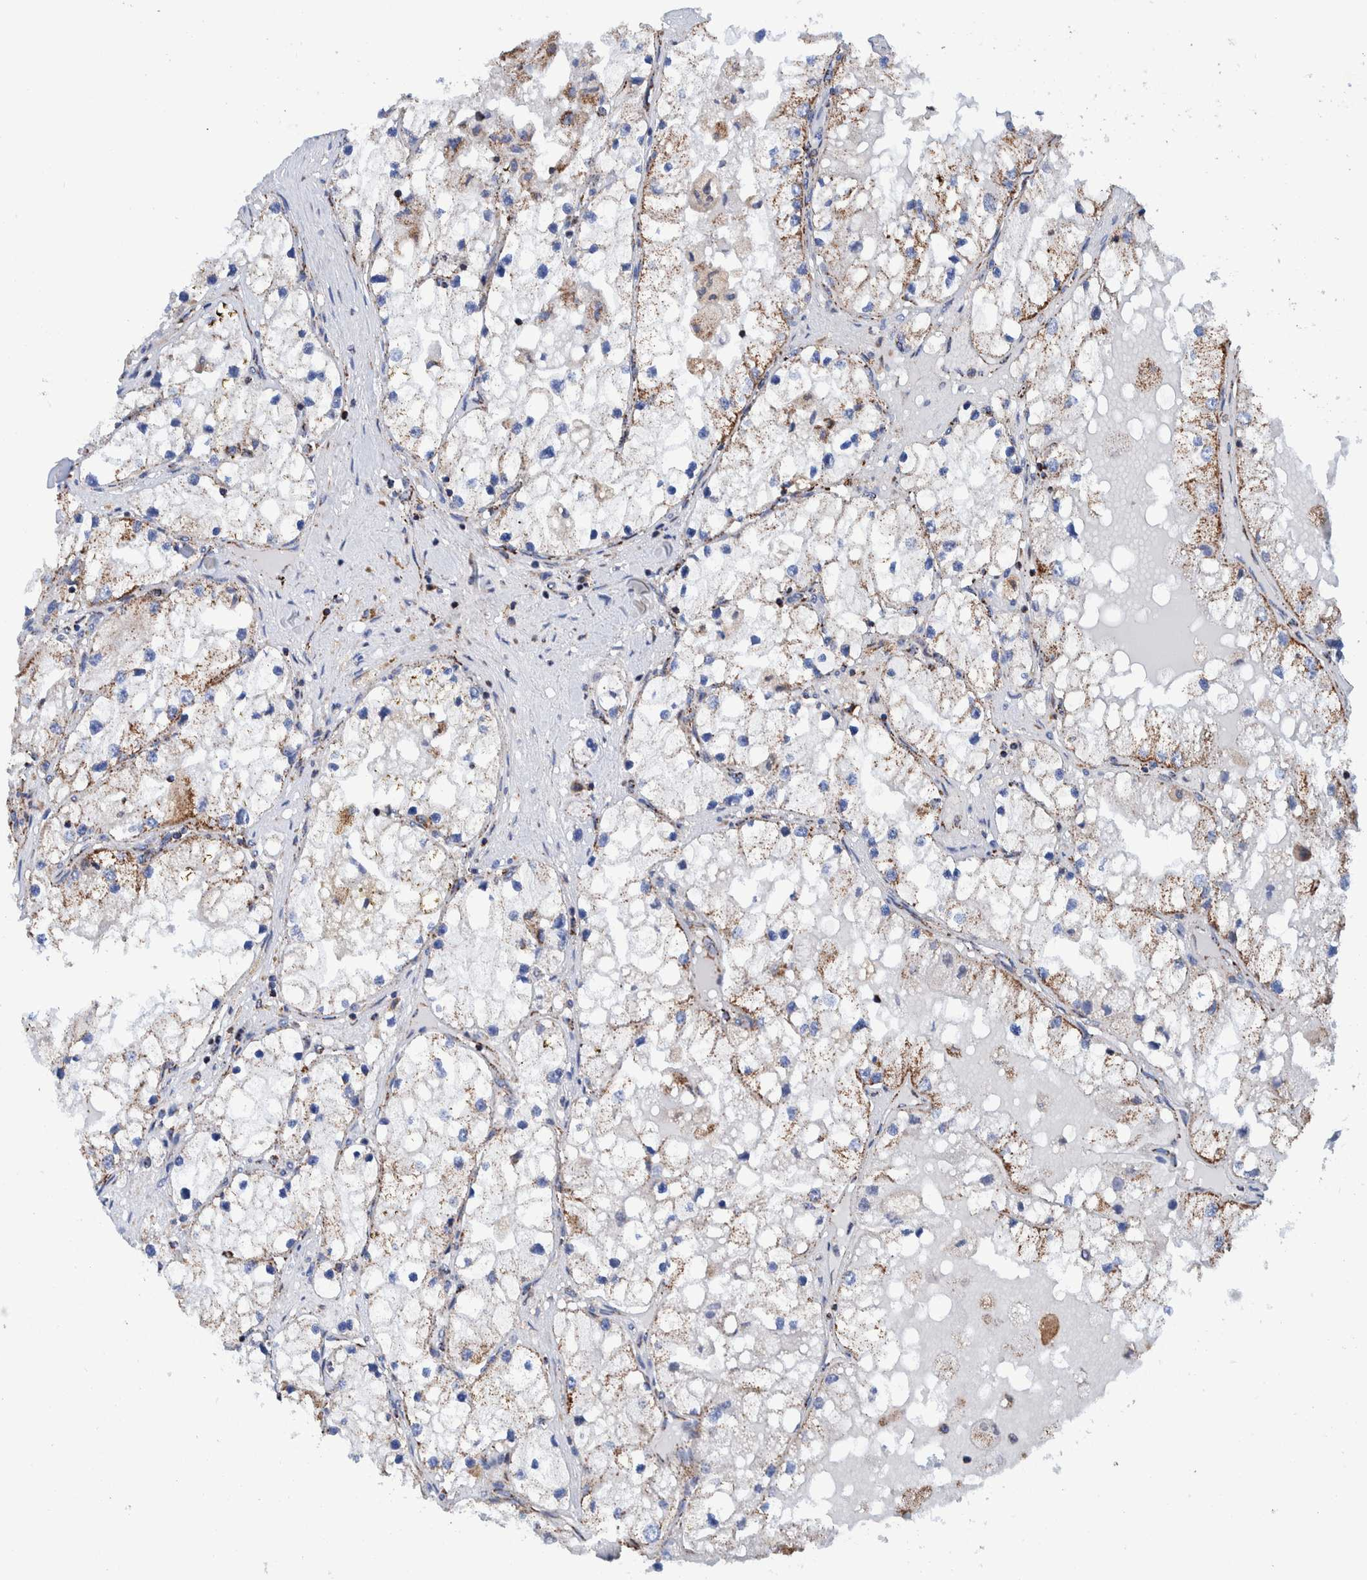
{"staining": {"intensity": "moderate", "quantity": "25%-75%", "location": "cytoplasmic/membranous"}, "tissue": "renal cancer", "cell_type": "Tumor cells", "image_type": "cancer", "snomed": [{"axis": "morphology", "description": "Adenocarcinoma, NOS"}, {"axis": "topography", "description": "Kidney"}], "caption": "There is medium levels of moderate cytoplasmic/membranous staining in tumor cells of adenocarcinoma (renal), as demonstrated by immunohistochemical staining (brown color).", "gene": "DECR1", "patient": {"sex": "male", "age": 68}}